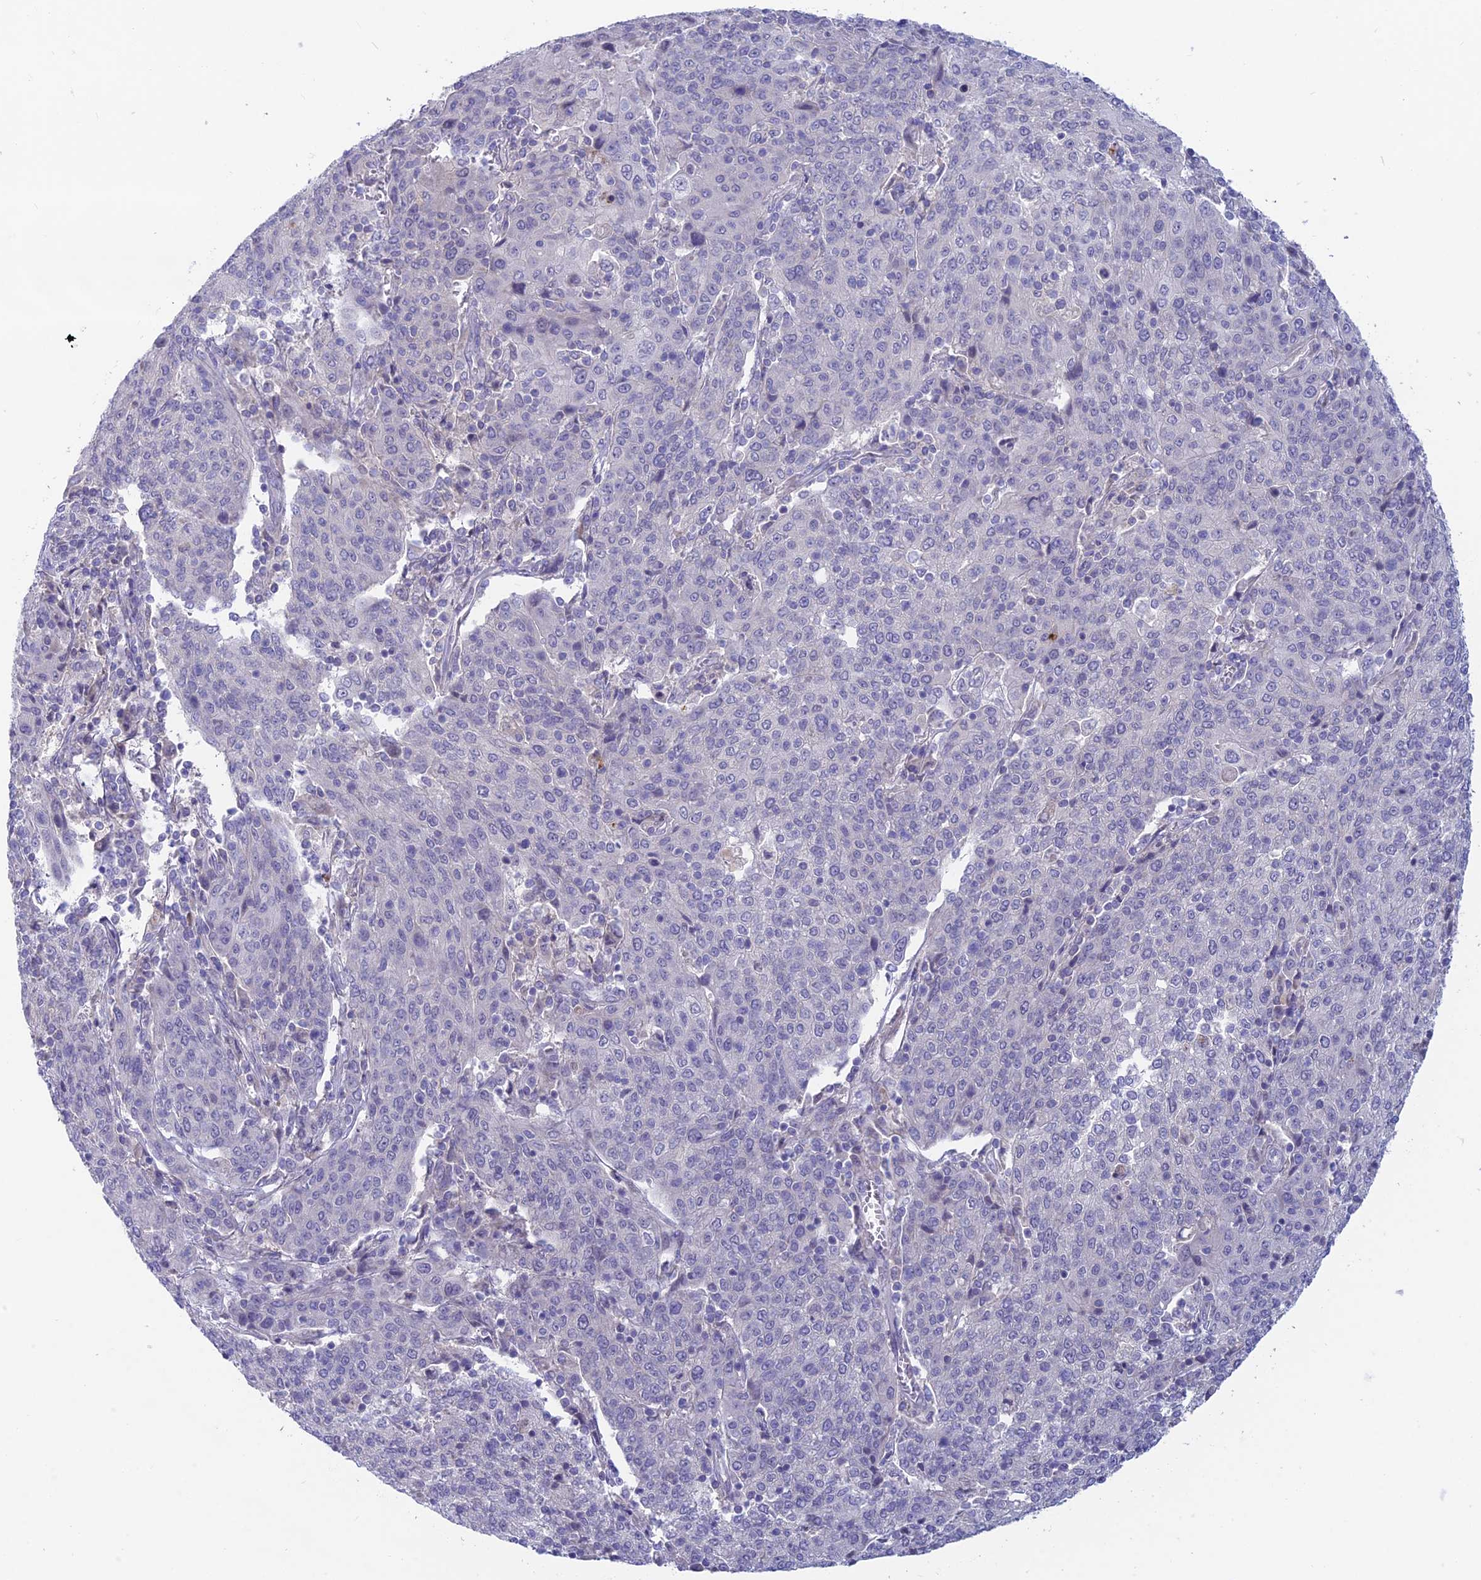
{"staining": {"intensity": "negative", "quantity": "none", "location": "none"}, "tissue": "cervical cancer", "cell_type": "Tumor cells", "image_type": "cancer", "snomed": [{"axis": "morphology", "description": "Squamous cell carcinoma, NOS"}, {"axis": "topography", "description": "Cervix"}], "caption": "A high-resolution micrograph shows IHC staining of cervical cancer (squamous cell carcinoma), which shows no significant expression in tumor cells.", "gene": "XPO7", "patient": {"sex": "female", "age": 67}}